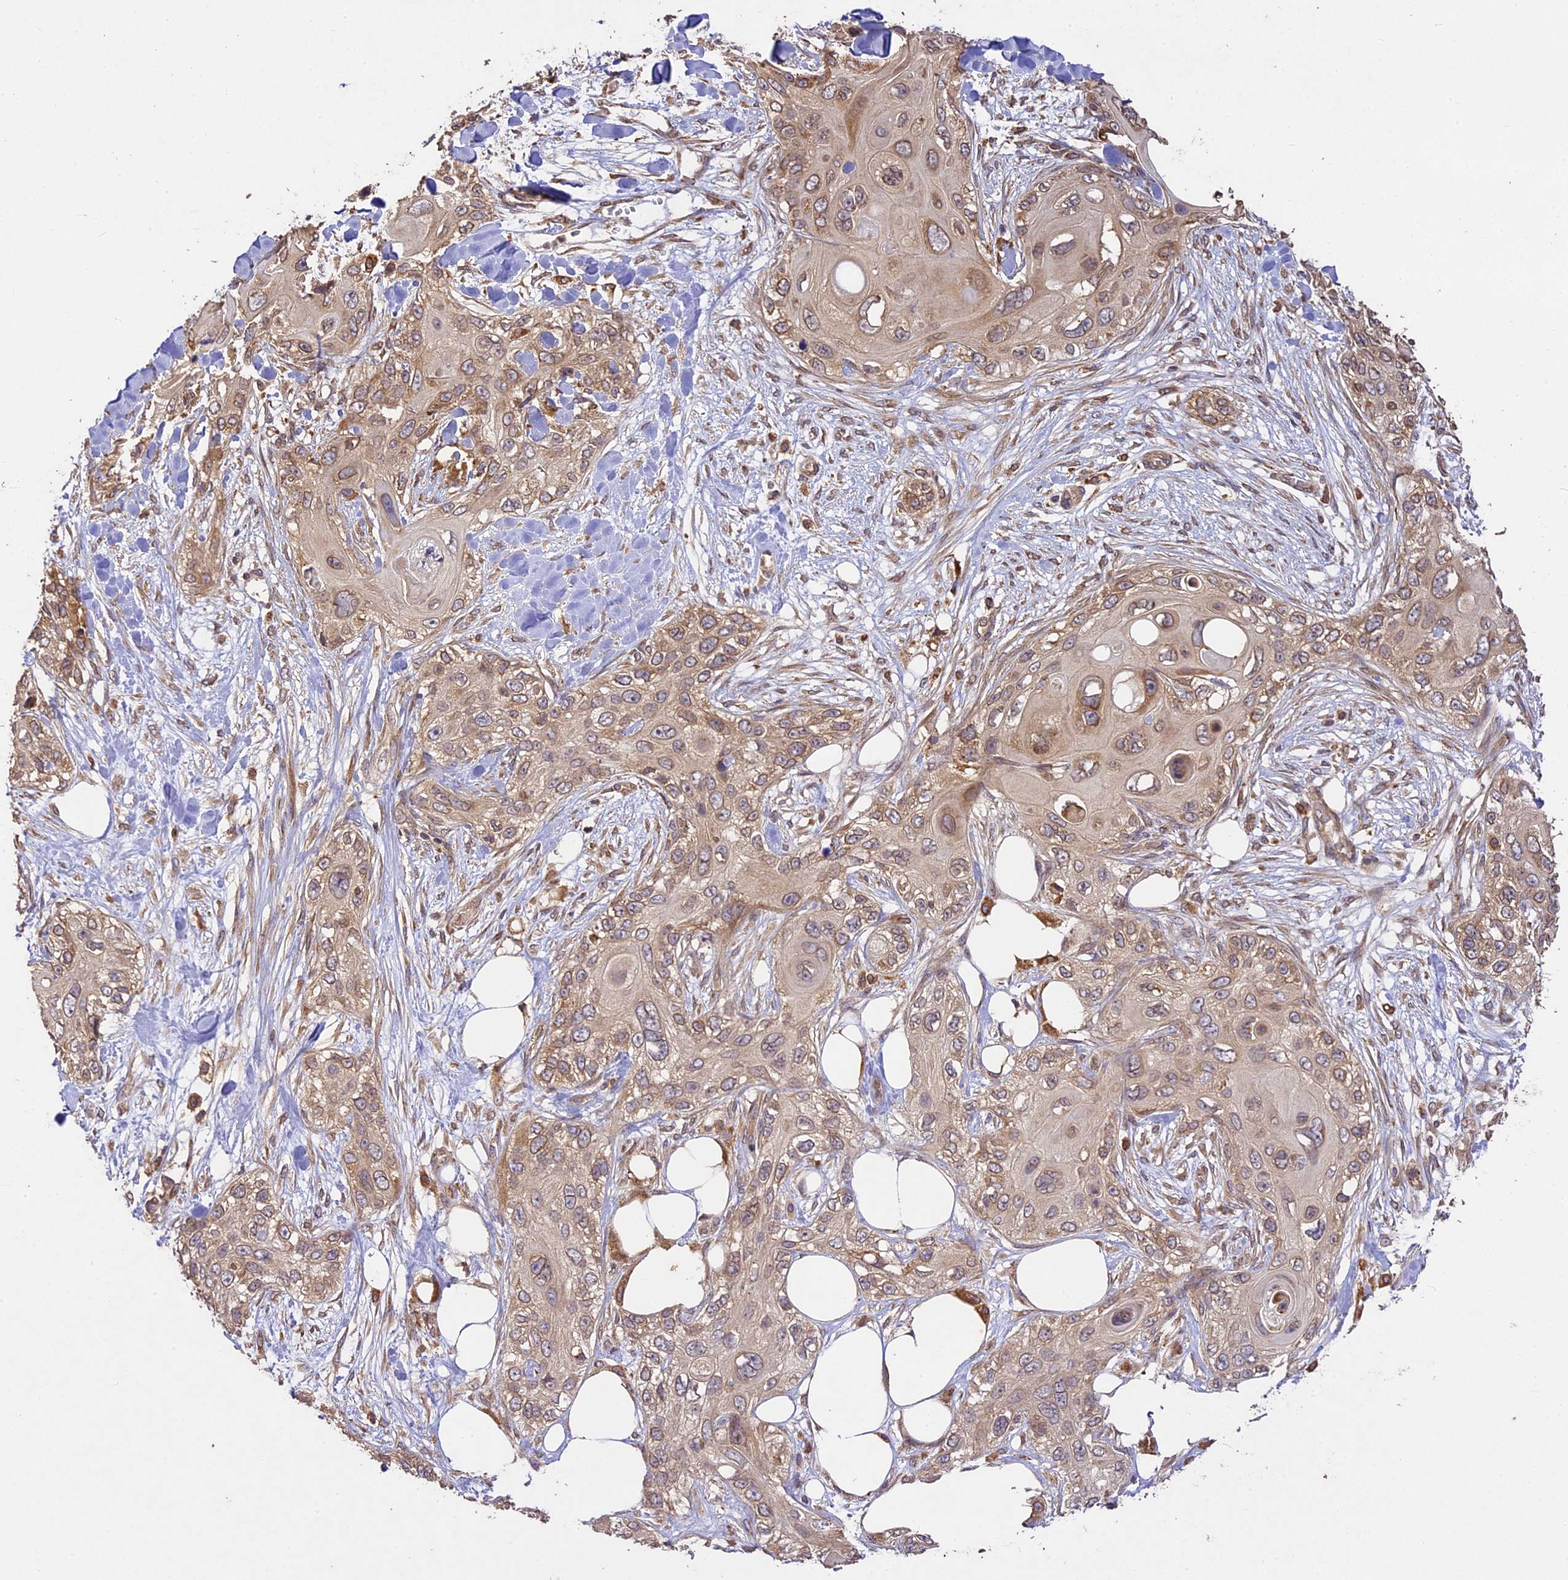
{"staining": {"intensity": "weak", "quantity": "25%-75%", "location": "cytoplasmic/membranous"}, "tissue": "skin cancer", "cell_type": "Tumor cells", "image_type": "cancer", "snomed": [{"axis": "morphology", "description": "Normal tissue, NOS"}, {"axis": "morphology", "description": "Squamous cell carcinoma, NOS"}, {"axis": "topography", "description": "Skin"}], "caption": "There is low levels of weak cytoplasmic/membranous expression in tumor cells of skin cancer, as demonstrated by immunohistochemical staining (brown color).", "gene": "BRAP", "patient": {"sex": "male", "age": 72}}